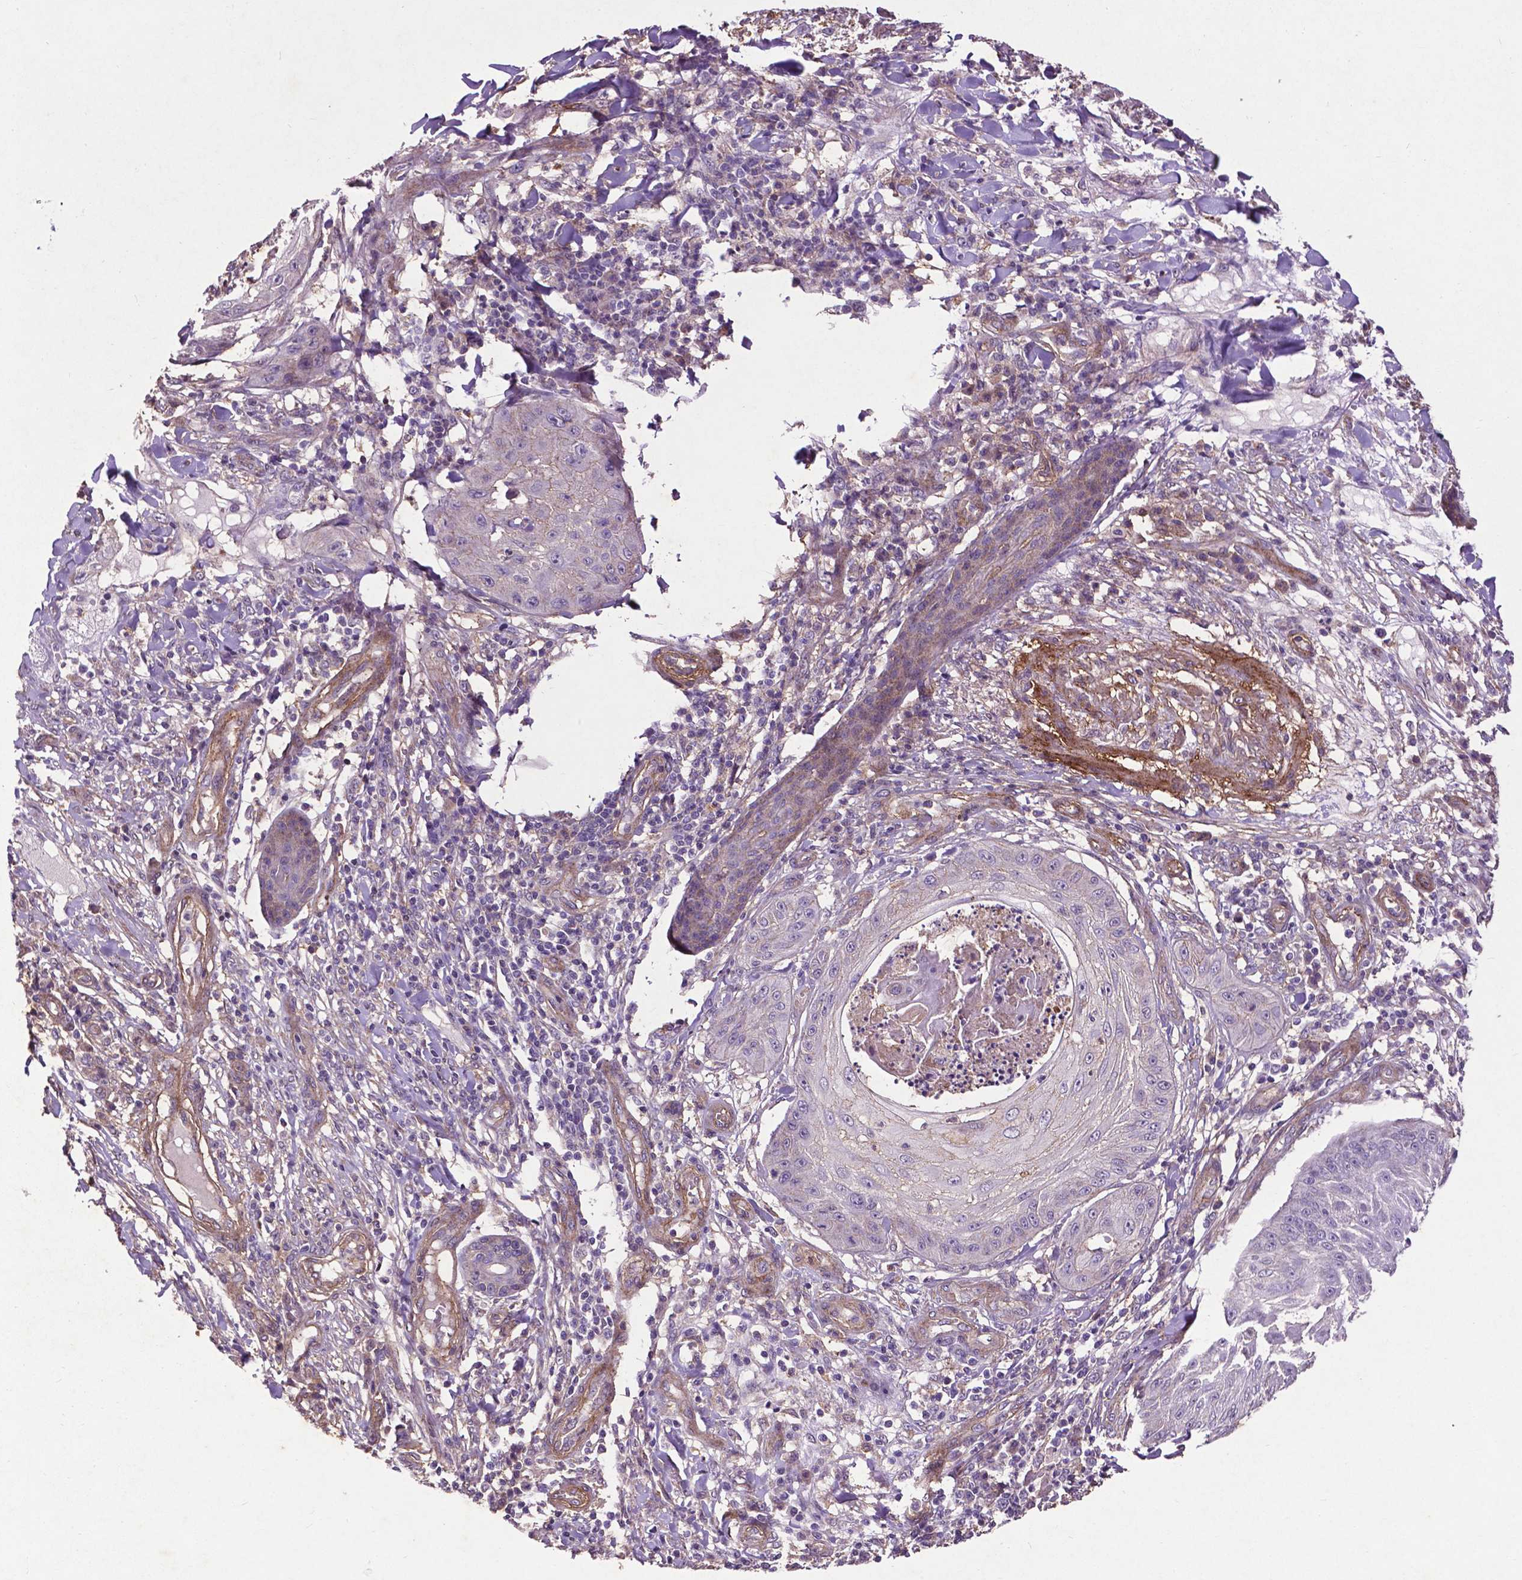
{"staining": {"intensity": "weak", "quantity": "<25%", "location": "cytoplasmic/membranous"}, "tissue": "skin cancer", "cell_type": "Tumor cells", "image_type": "cancer", "snomed": [{"axis": "morphology", "description": "Squamous cell carcinoma, NOS"}, {"axis": "topography", "description": "Skin"}], "caption": "Skin cancer was stained to show a protein in brown. There is no significant expression in tumor cells.", "gene": "RRAS", "patient": {"sex": "male", "age": 70}}